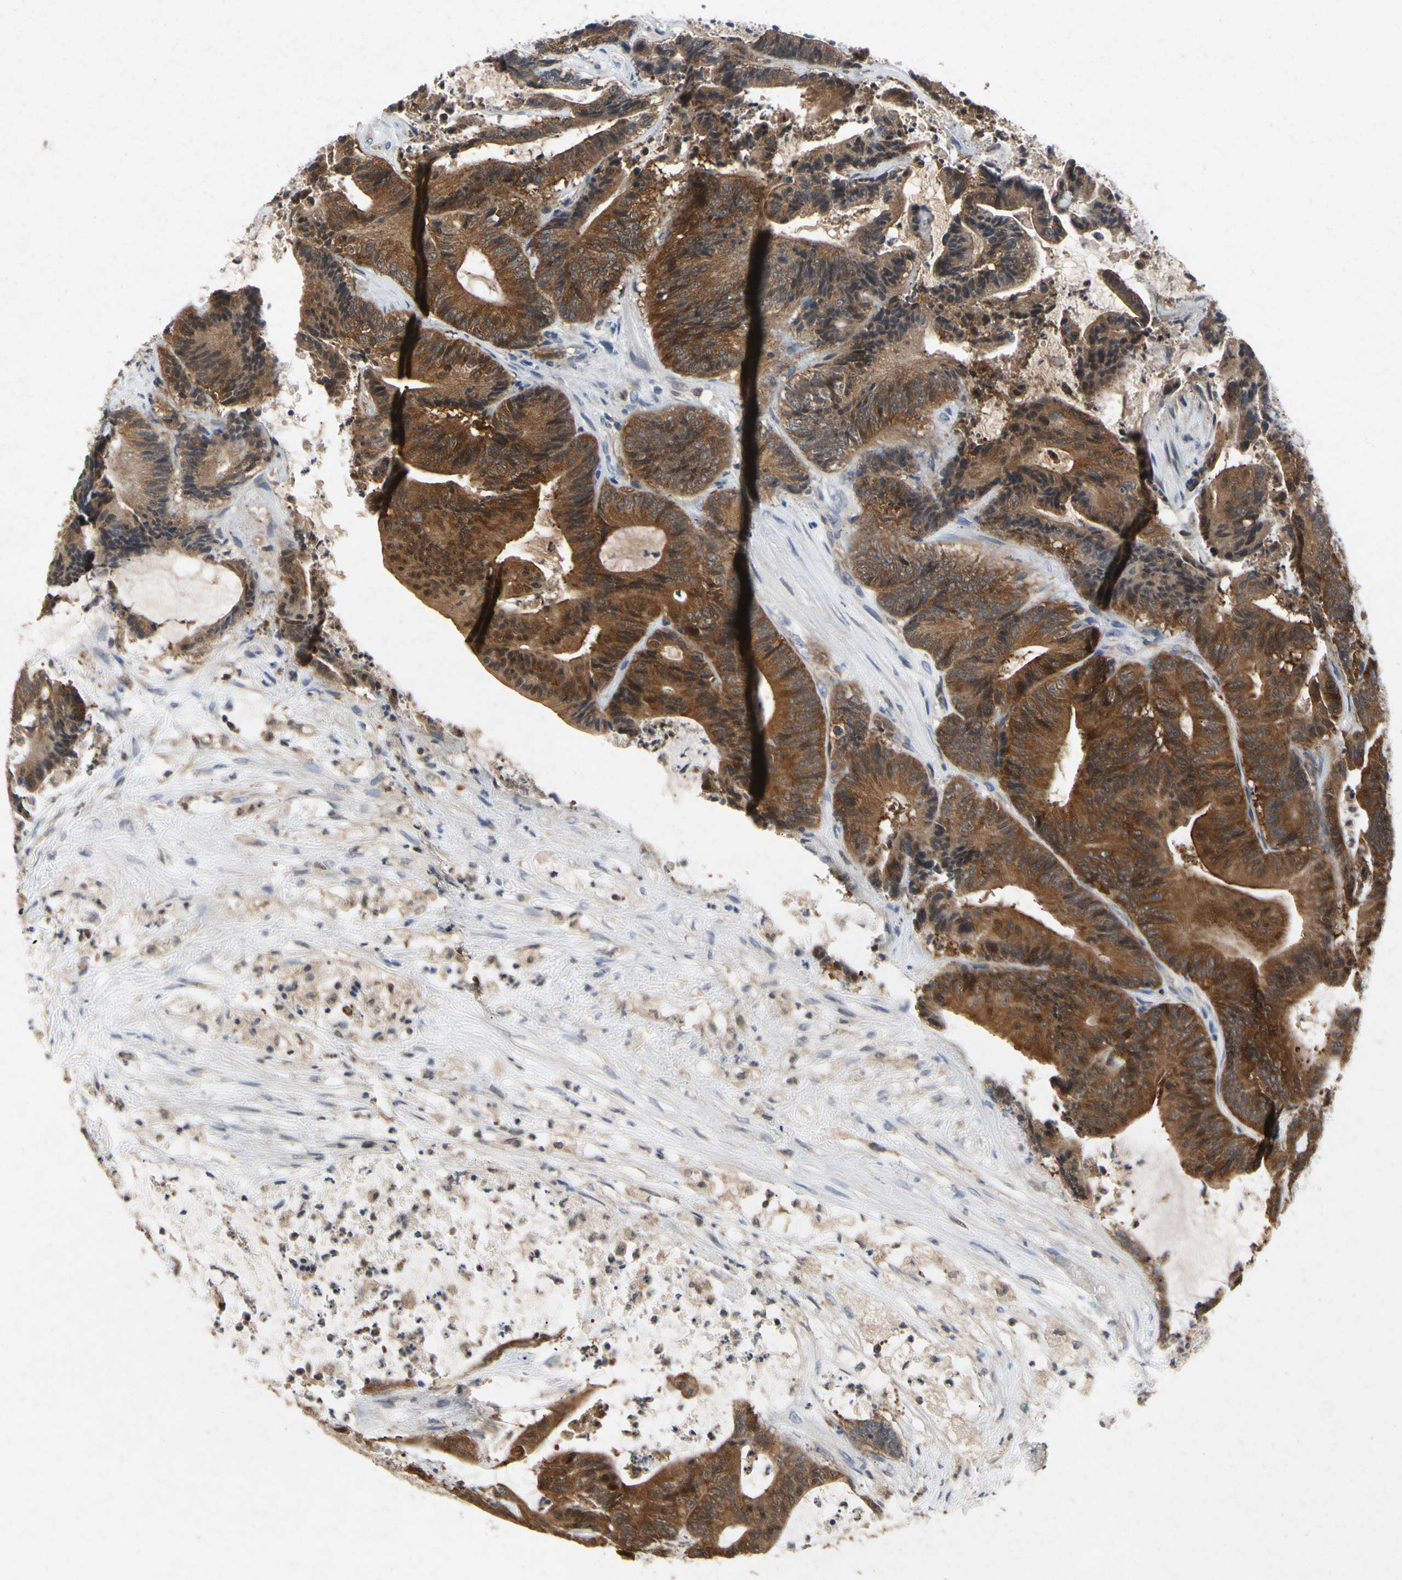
{"staining": {"intensity": "strong", "quantity": ">75%", "location": "cytoplasmic/membranous"}, "tissue": "colorectal cancer", "cell_type": "Tumor cells", "image_type": "cancer", "snomed": [{"axis": "morphology", "description": "Adenocarcinoma, NOS"}, {"axis": "topography", "description": "Colon"}], "caption": "Immunohistochemical staining of adenocarcinoma (colorectal) reveals high levels of strong cytoplasmic/membranous protein positivity in about >75% of tumor cells.", "gene": "RPS6KA1", "patient": {"sex": "female", "age": 84}}